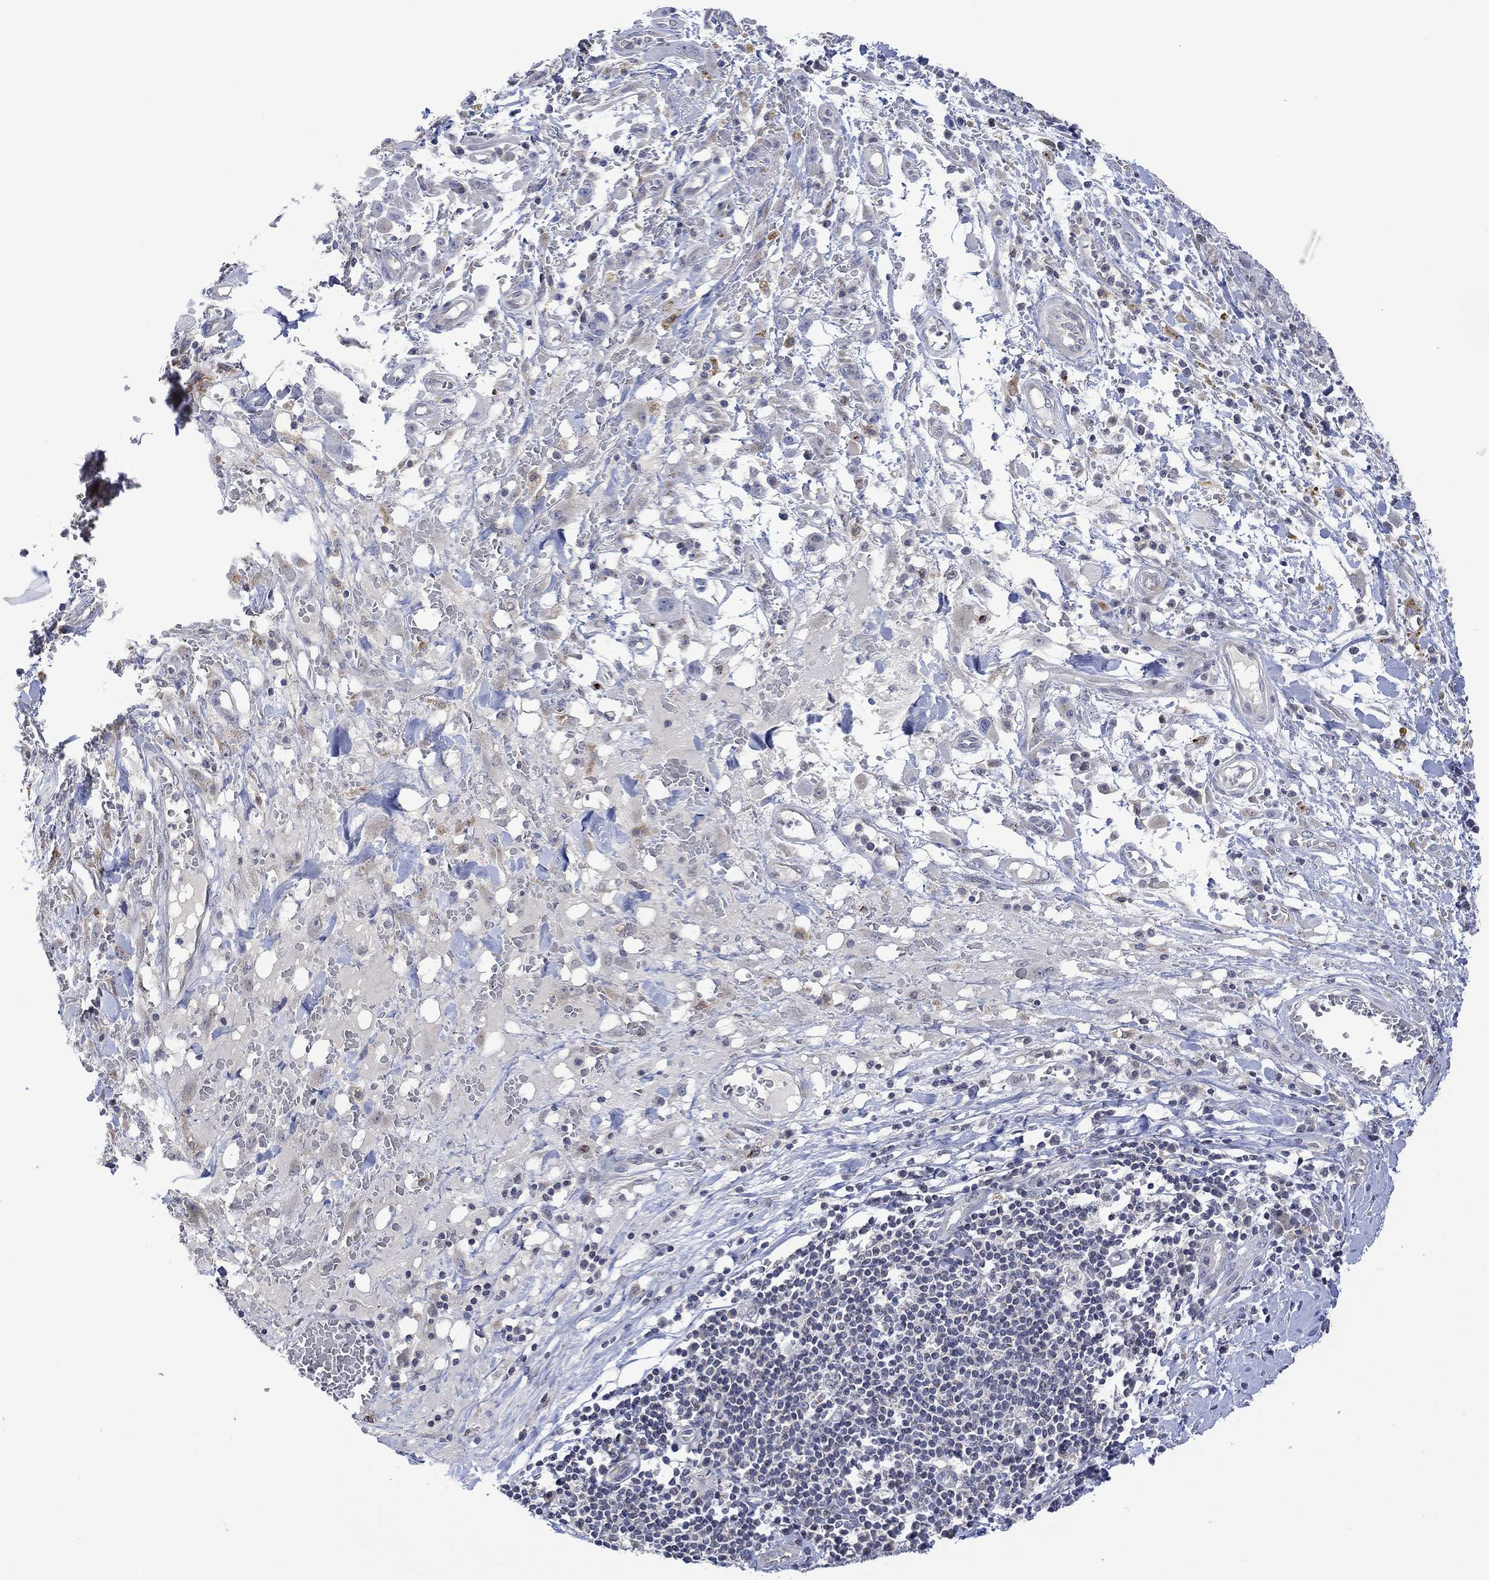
{"staining": {"intensity": "weak", "quantity": "<25%", "location": "cytoplasmic/membranous"}, "tissue": "melanoma", "cell_type": "Tumor cells", "image_type": "cancer", "snomed": [{"axis": "morphology", "description": "Malignant melanoma, NOS"}, {"axis": "topography", "description": "Skin"}], "caption": "An immunohistochemistry histopathology image of melanoma is shown. There is no staining in tumor cells of melanoma. (DAB immunohistochemistry (IHC) visualized using brightfield microscopy, high magnification).", "gene": "SLC48A1", "patient": {"sex": "female", "age": 91}}